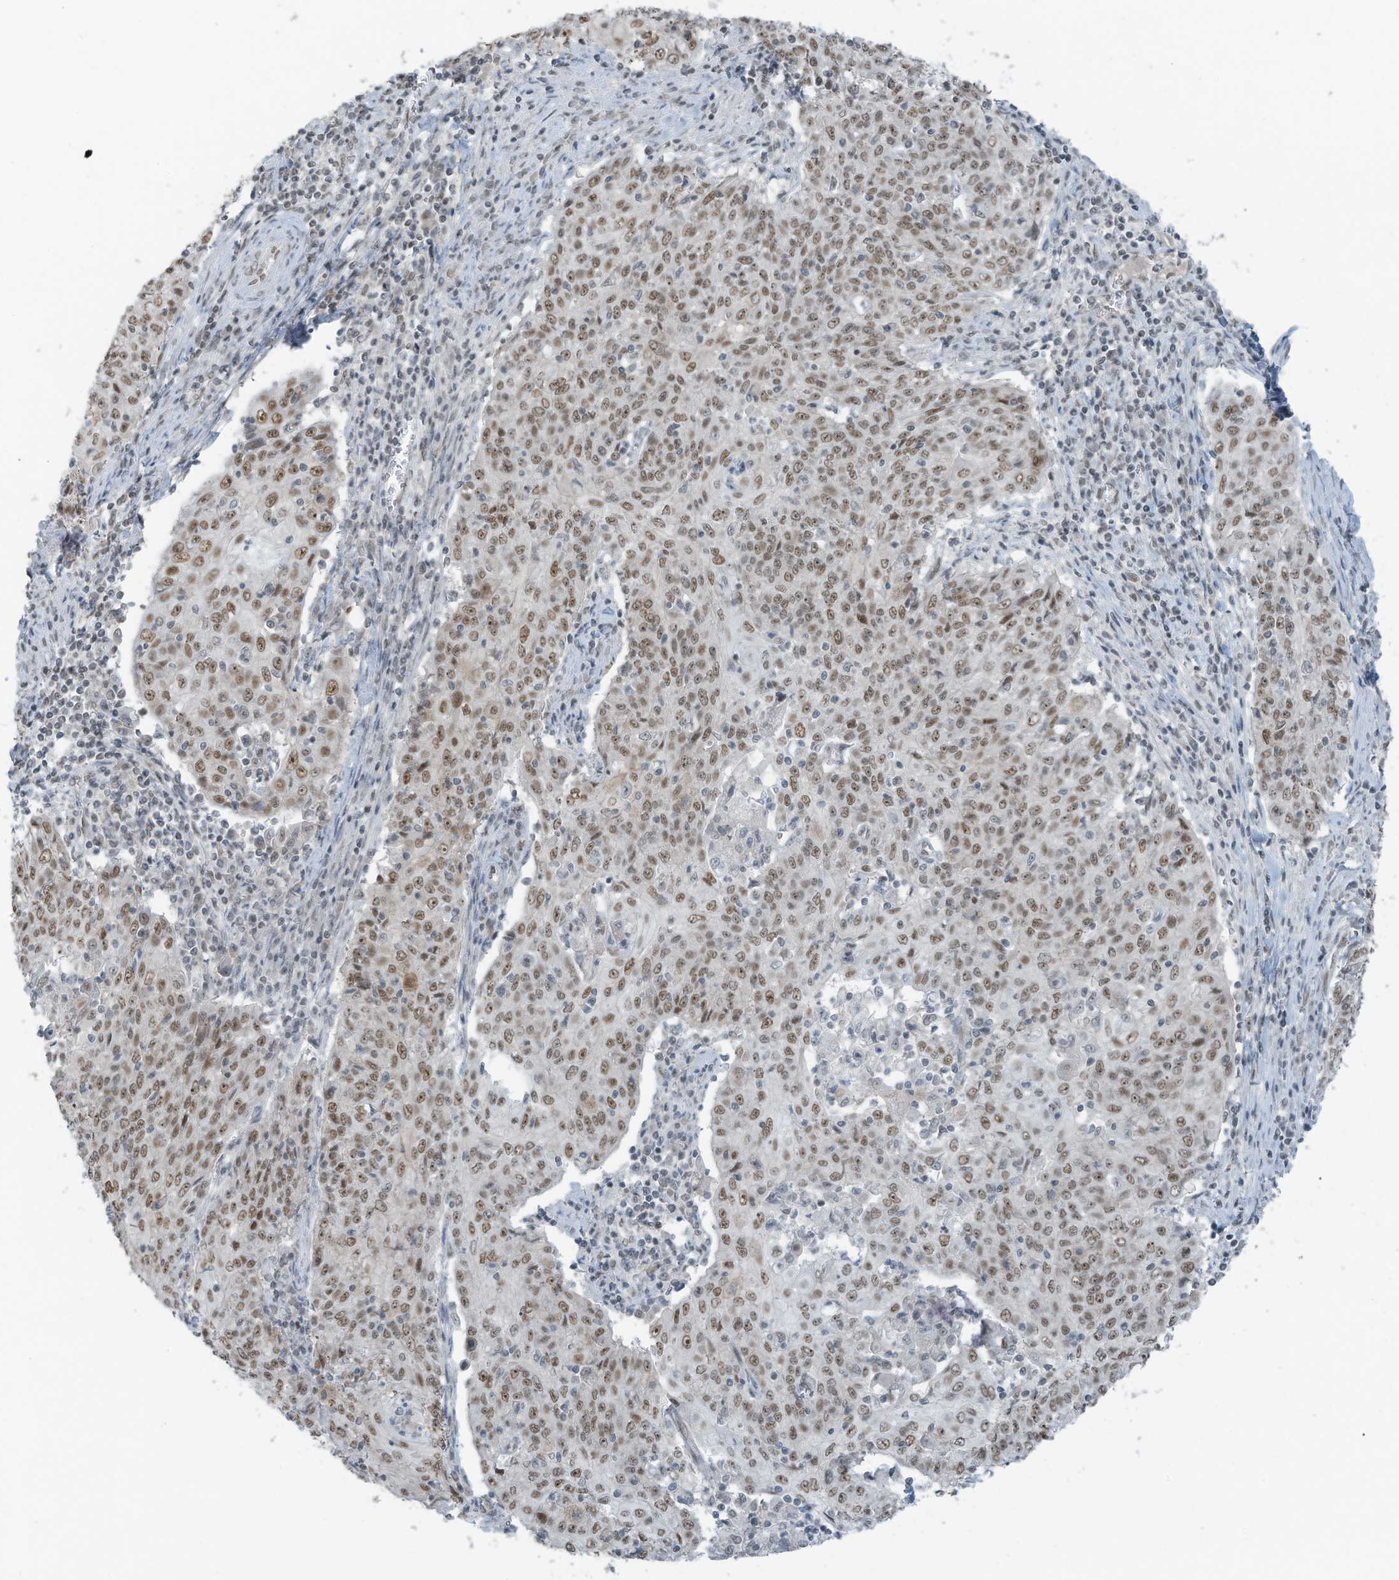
{"staining": {"intensity": "moderate", "quantity": ">75%", "location": "nuclear"}, "tissue": "cervical cancer", "cell_type": "Tumor cells", "image_type": "cancer", "snomed": [{"axis": "morphology", "description": "Squamous cell carcinoma, NOS"}, {"axis": "topography", "description": "Cervix"}], "caption": "Immunohistochemistry staining of squamous cell carcinoma (cervical), which reveals medium levels of moderate nuclear expression in about >75% of tumor cells indicating moderate nuclear protein positivity. The staining was performed using DAB (brown) for protein detection and nuclei were counterstained in hematoxylin (blue).", "gene": "WRNIP1", "patient": {"sex": "female", "age": 48}}